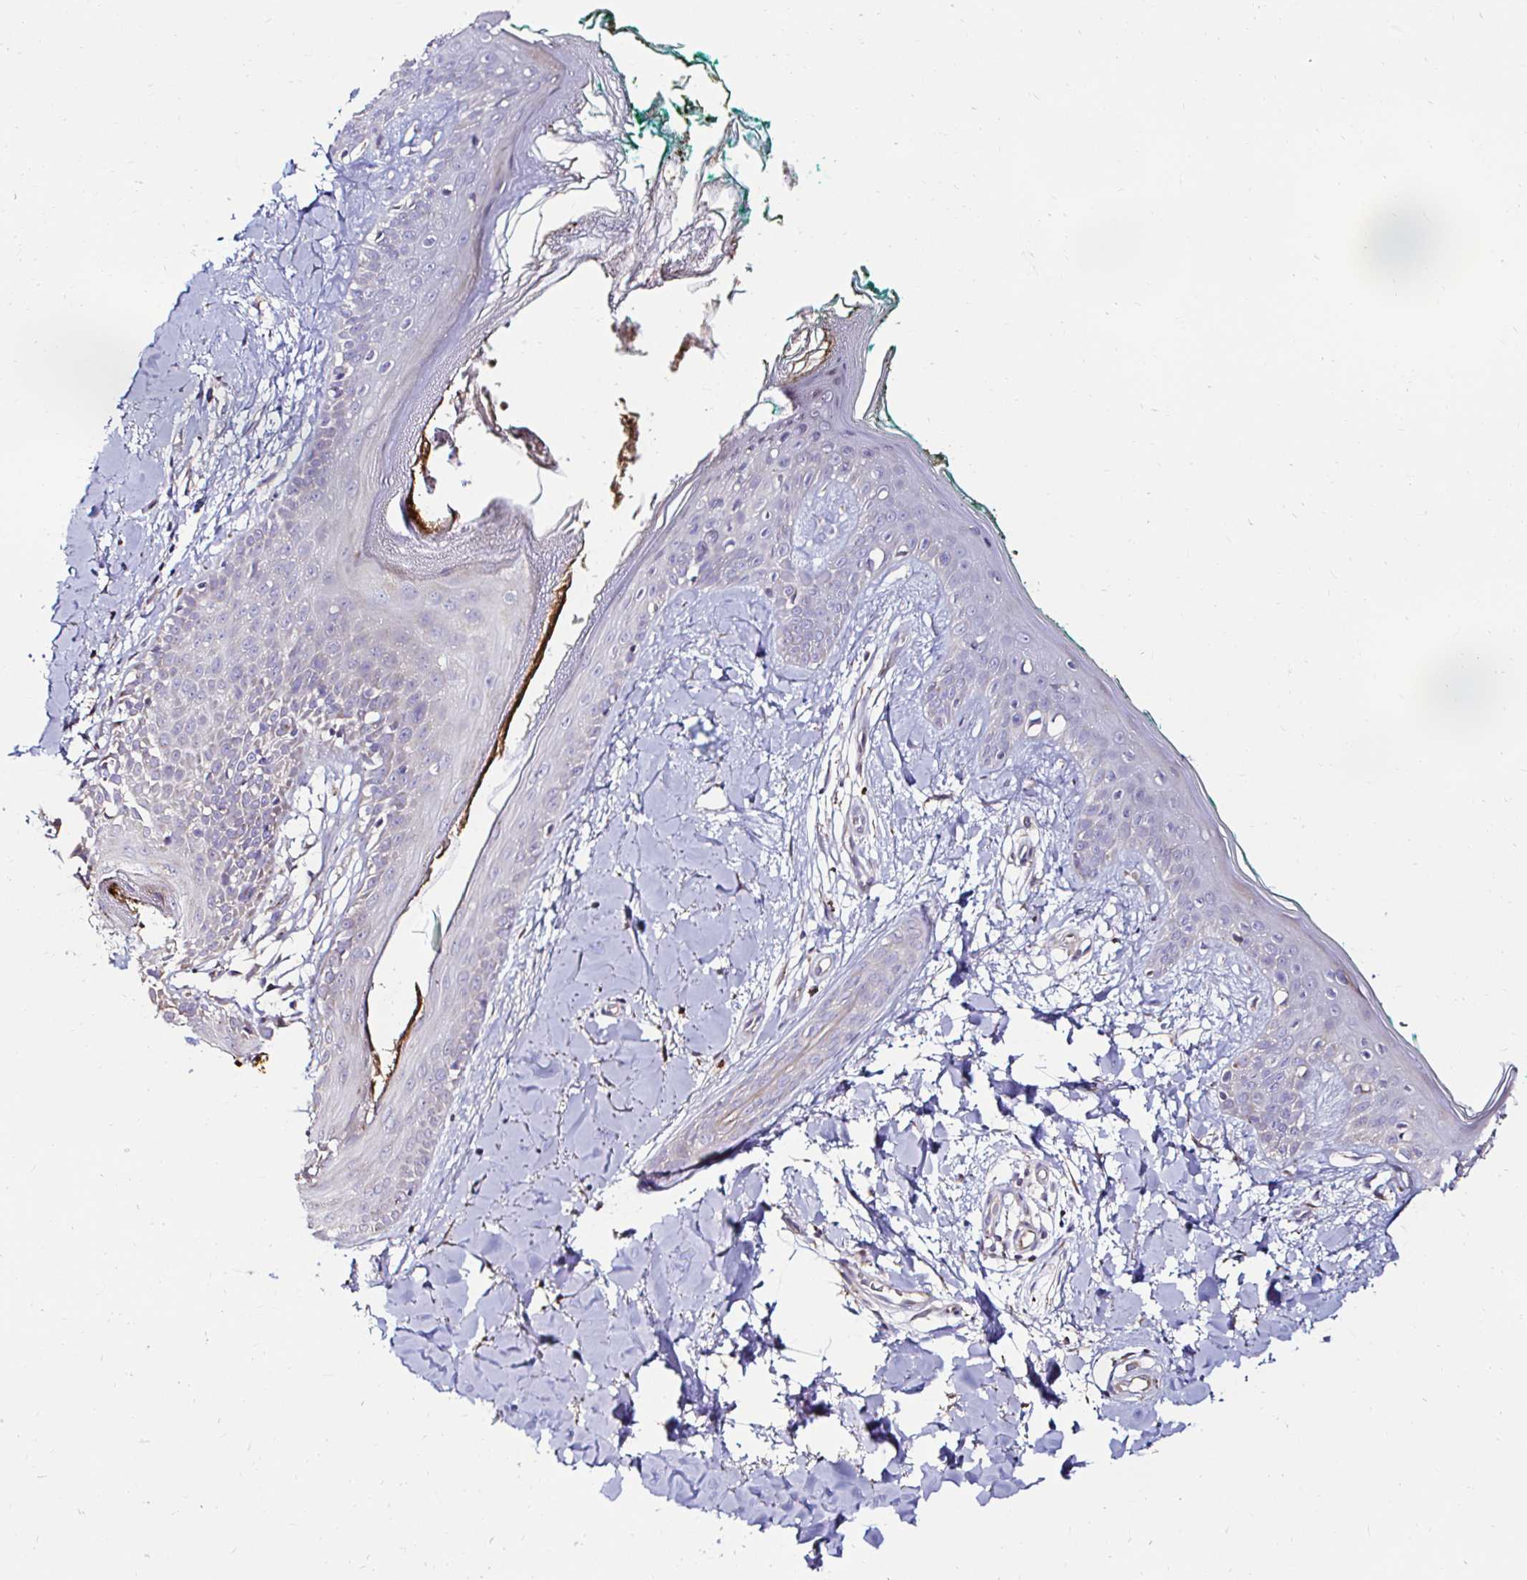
{"staining": {"intensity": "negative", "quantity": "none", "location": "none"}, "tissue": "skin", "cell_type": "Fibroblasts", "image_type": "normal", "snomed": [{"axis": "morphology", "description": "Normal tissue, NOS"}, {"axis": "topography", "description": "Skin"}], "caption": "IHC of benign skin displays no expression in fibroblasts.", "gene": "GALNS", "patient": {"sex": "female", "age": 34}}